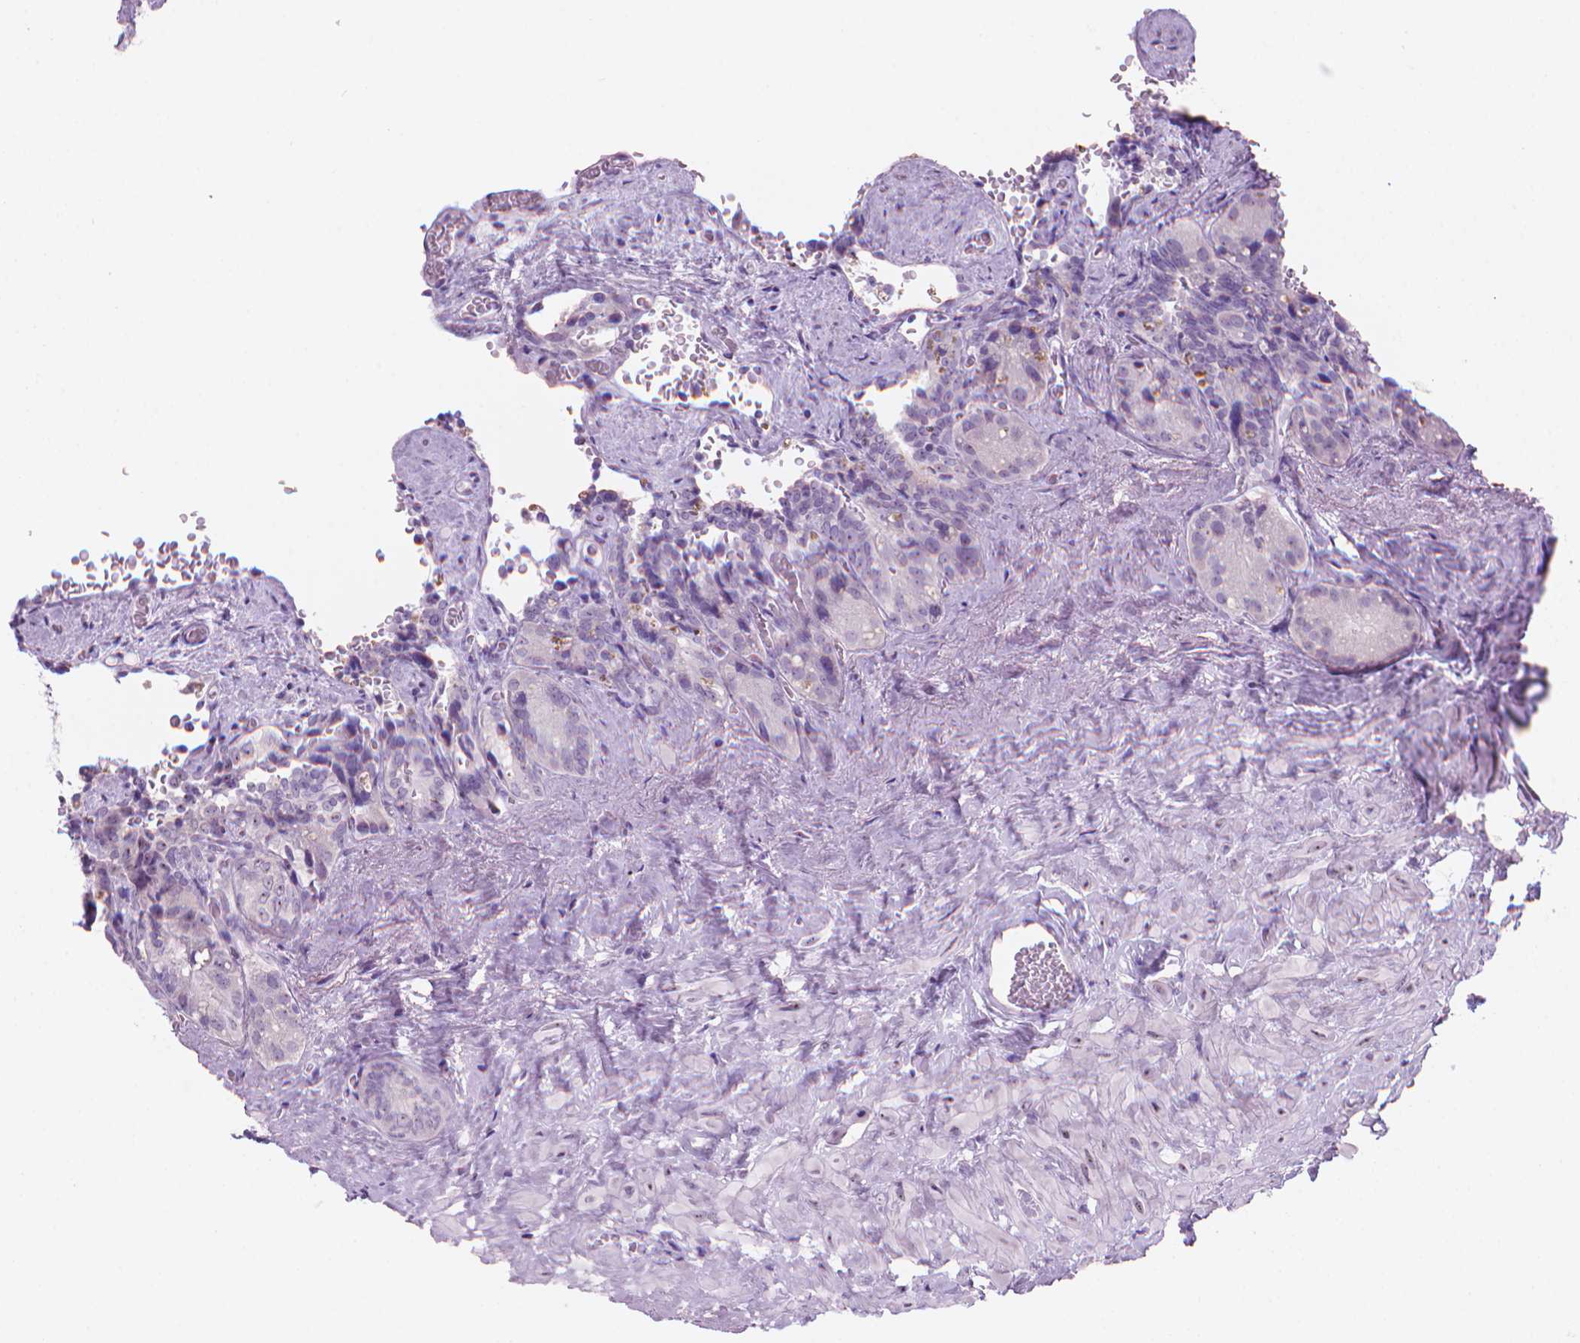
{"staining": {"intensity": "negative", "quantity": "none", "location": "none"}, "tissue": "seminal vesicle", "cell_type": "Glandular cells", "image_type": "normal", "snomed": [{"axis": "morphology", "description": "Normal tissue, NOS"}, {"axis": "topography", "description": "Seminal veicle"}], "caption": "Photomicrograph shows no protein positivity in glandular cells of unremarkable seminal vesicle. Nuclei are stained in blue.", "gene": "ENSG00000187186", "patient": {"sex": "male", "age": 69}}